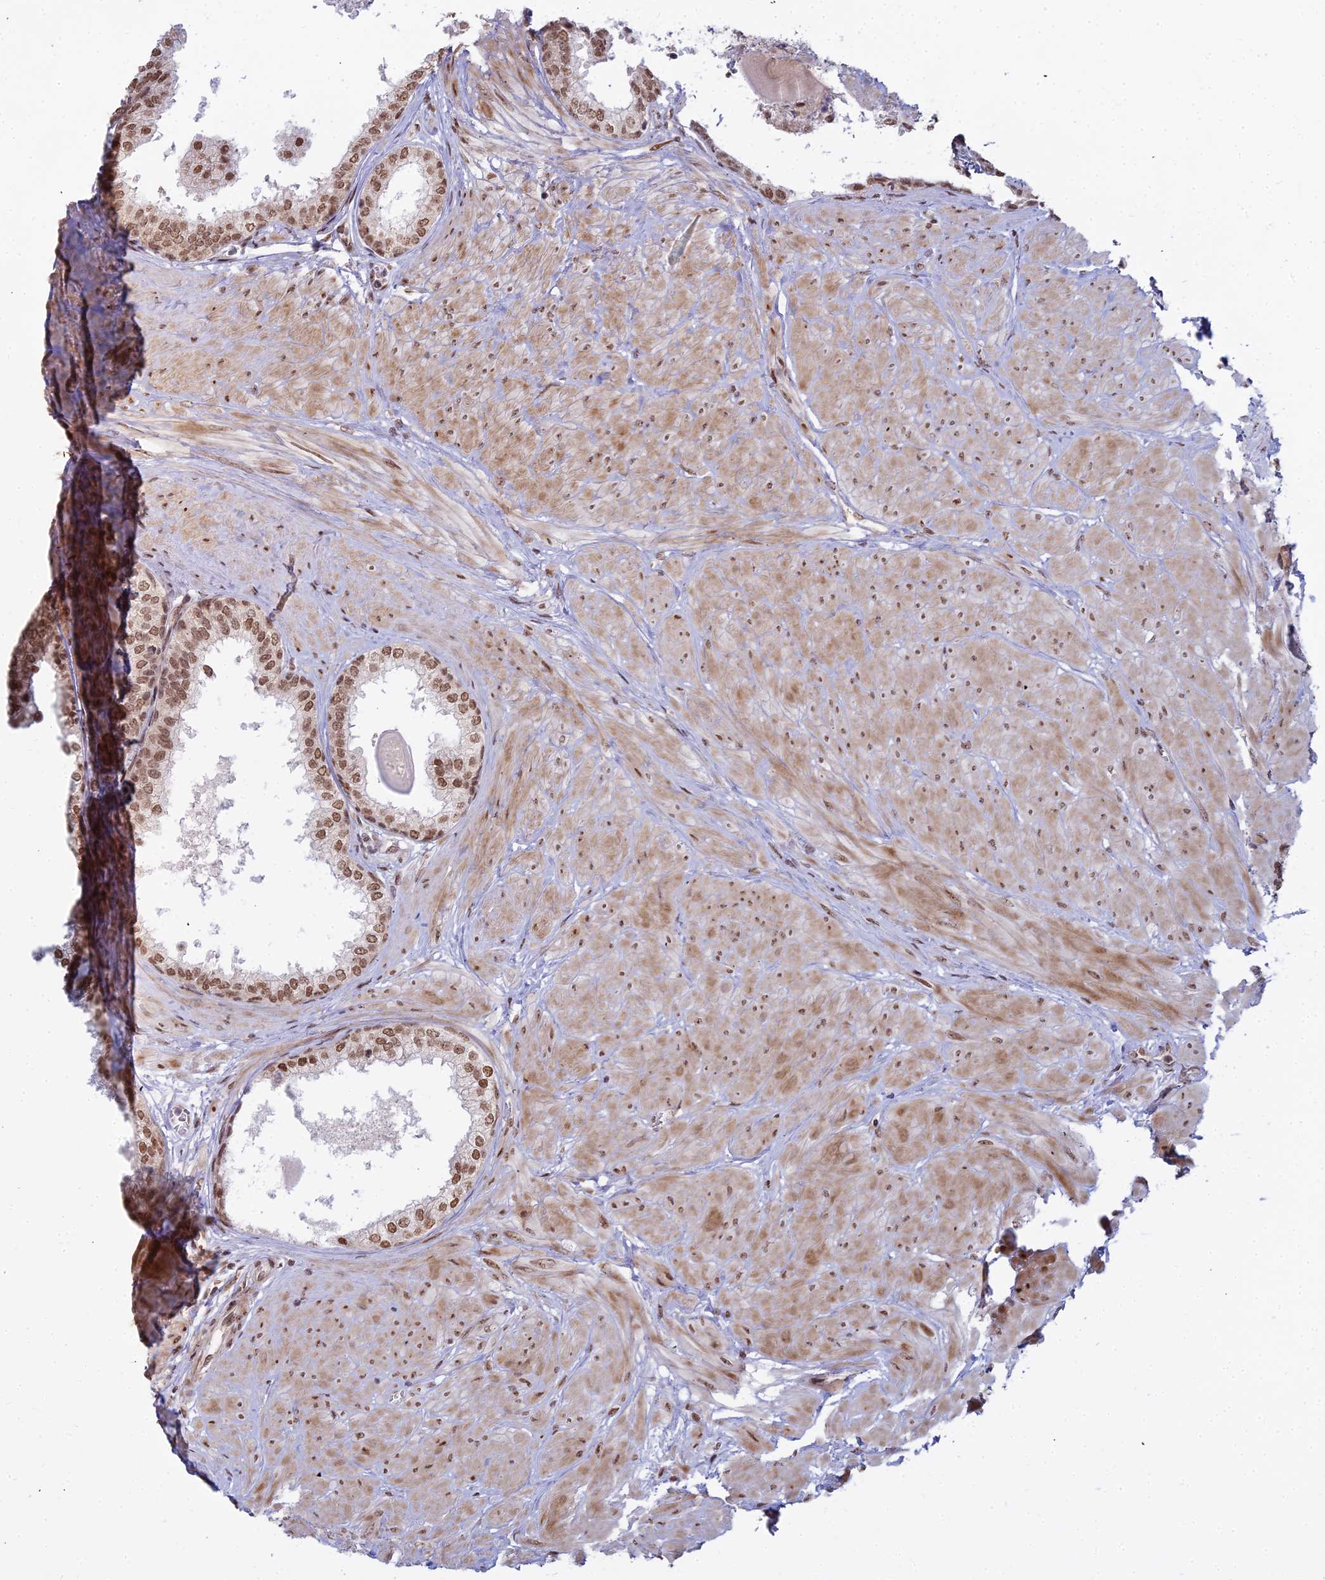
{"staining": {"intensity": "moderate", "quantity": ">75%", "location": "nuclear"}, "tissue": "prostate", "cell_type": "Glandular cells", "image_type": "normal", "snomed": [{"axis": "morphology", "description": "Normal tissue, NOS"}, {"axis": "topography", "description": "Prostate"}], "caption": "Protein expression analysis of normal human prostate reveals moderate nuclear expression in about >75% of glandular cells. (DAB IHC, brown staining for protein, blue staining for nuclei).", "gene": "ABCA2", "patient": {"sex": "male", "age": 48}}